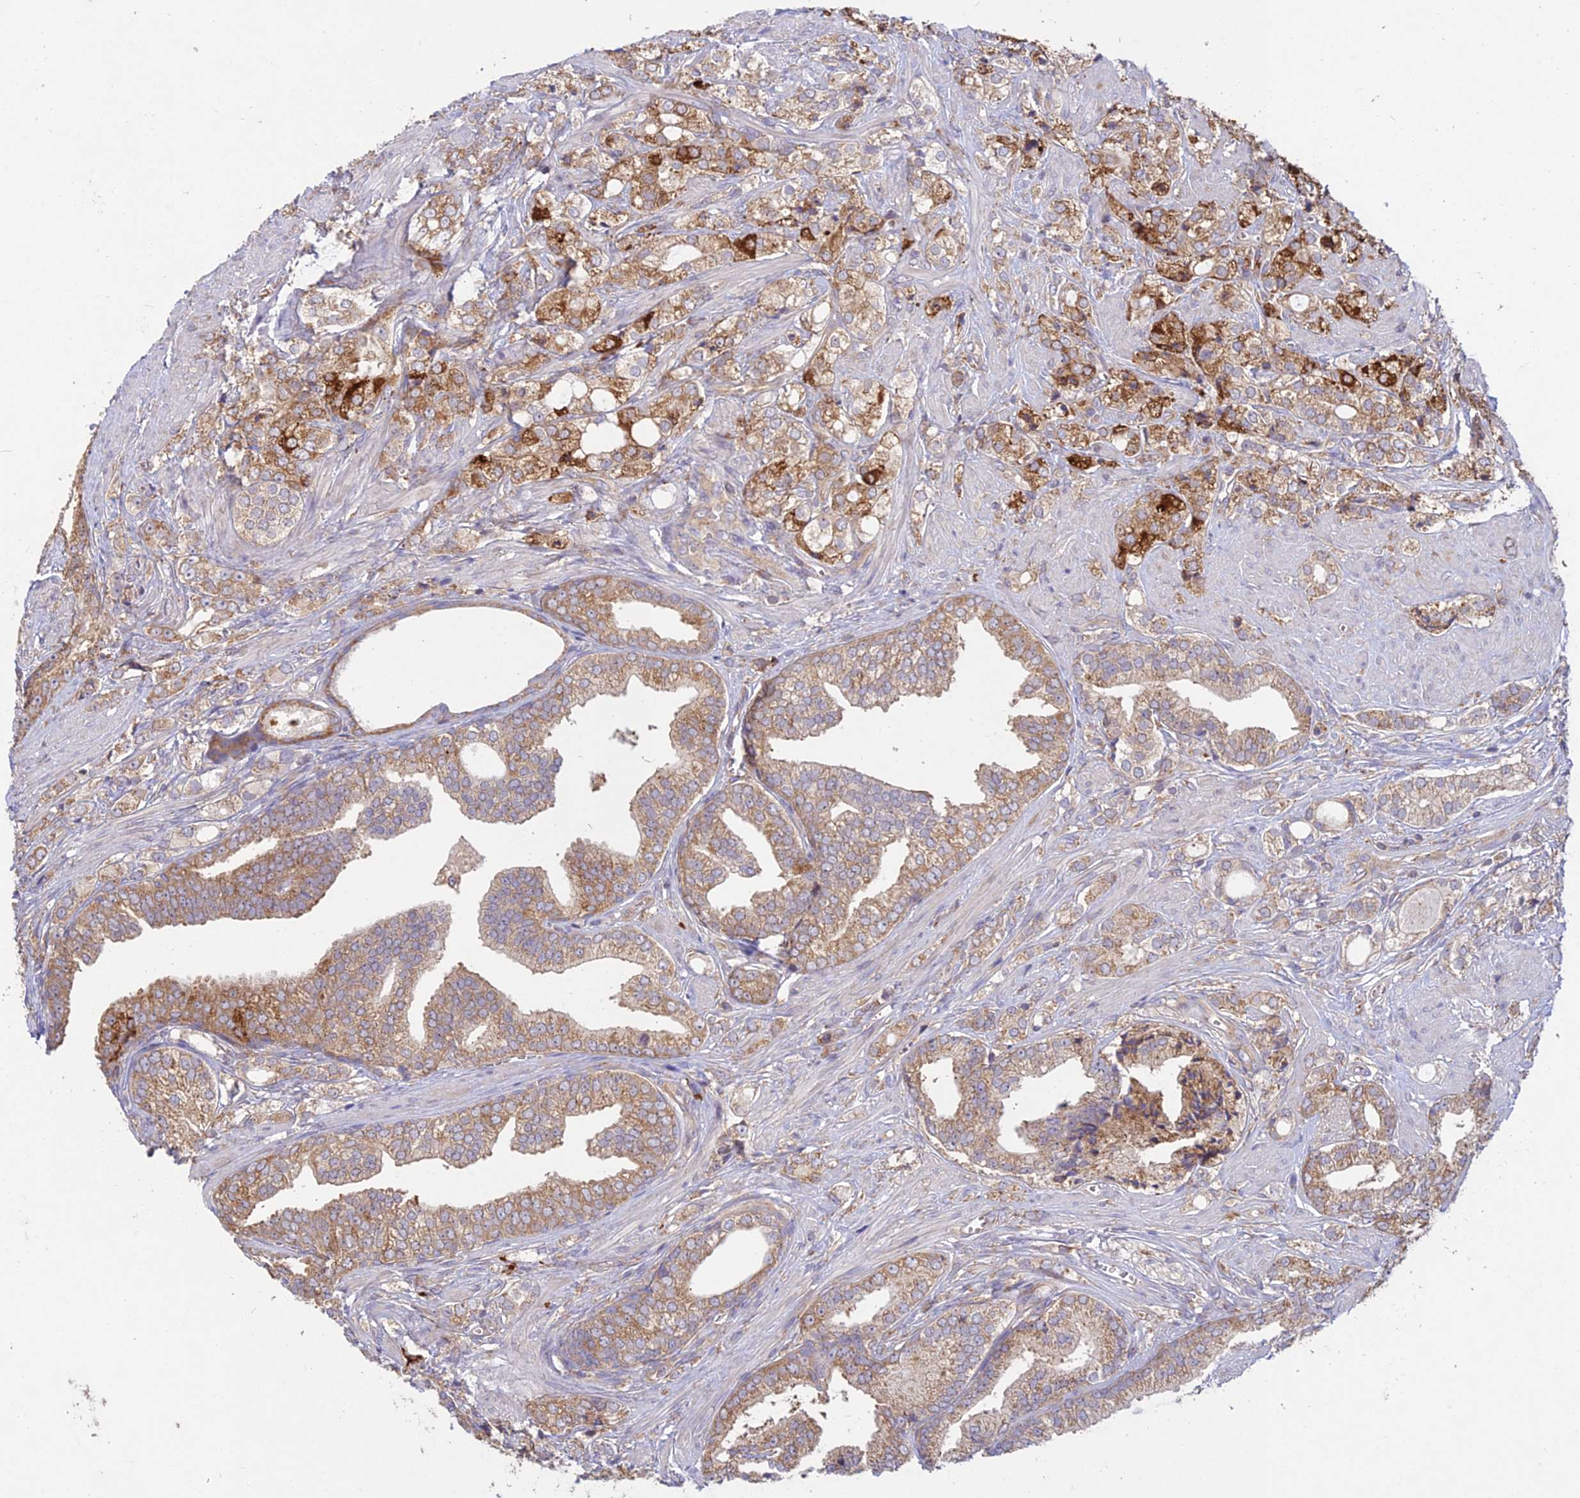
{"staining": {"intensity": "moderate", "quantity": ">75%", "location": "cytoplasmic/membranous"}, "tissue": "prostate cancer", "cell_type": "Tumor cells", "image_type": "cancer", "snomed": [{"axis": "morphology", "description": "Adenocarcinoma, High grade"}, {"axis": "topography", "description": "Prostate"}], "caption": "Prostate high-grade adenocarcinoma was stained to show a protein in brown. There is medium levels of moderate cytoplasmic/membranous staining in about >75% of tumor cells.", "gene": "NXNL2", "patient": {"sex": "male", "age": 50}}